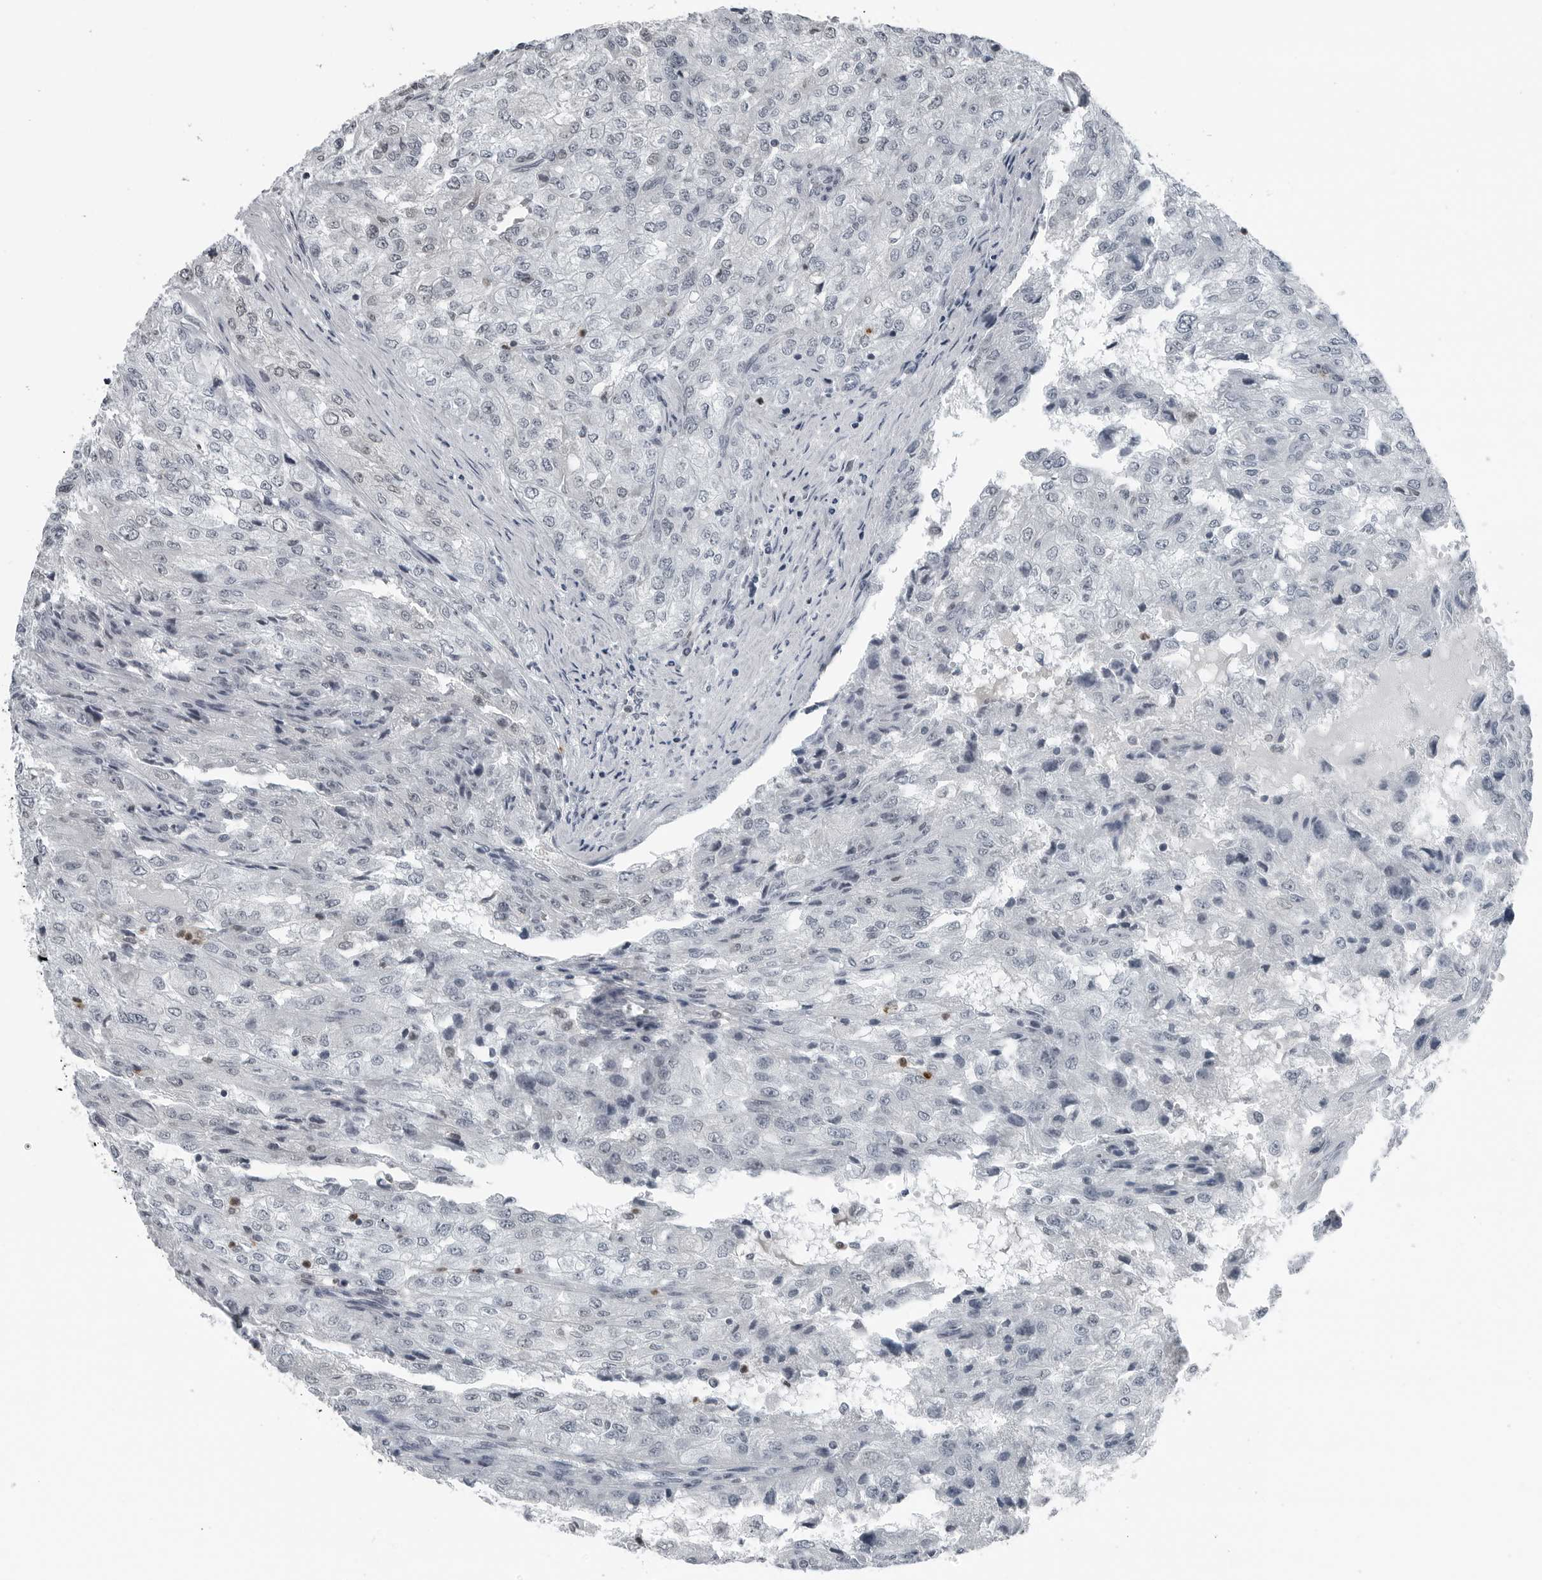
{"staining": {"intensity": "negative", "quantity": "none", "location": "none"}, "tissue": "renal cancer", "cell_type": "Tumor cells", "image_type": "cancer", "snomed": [{"axis": "morphology", "description": "Adenocarcinoma, NOS"}, {"axis": "topography", "description": "Kidney"}], "caption": "This photomicrograph is of renal cancer (adenocarcinoma) stained with immunohistochemistry to label a protein in brown with the nuclei are counter-stained blue. There is no staining in tumor cells.", "gene": "AKR1A1", "patient": {"sex": "female", "age": 54}}